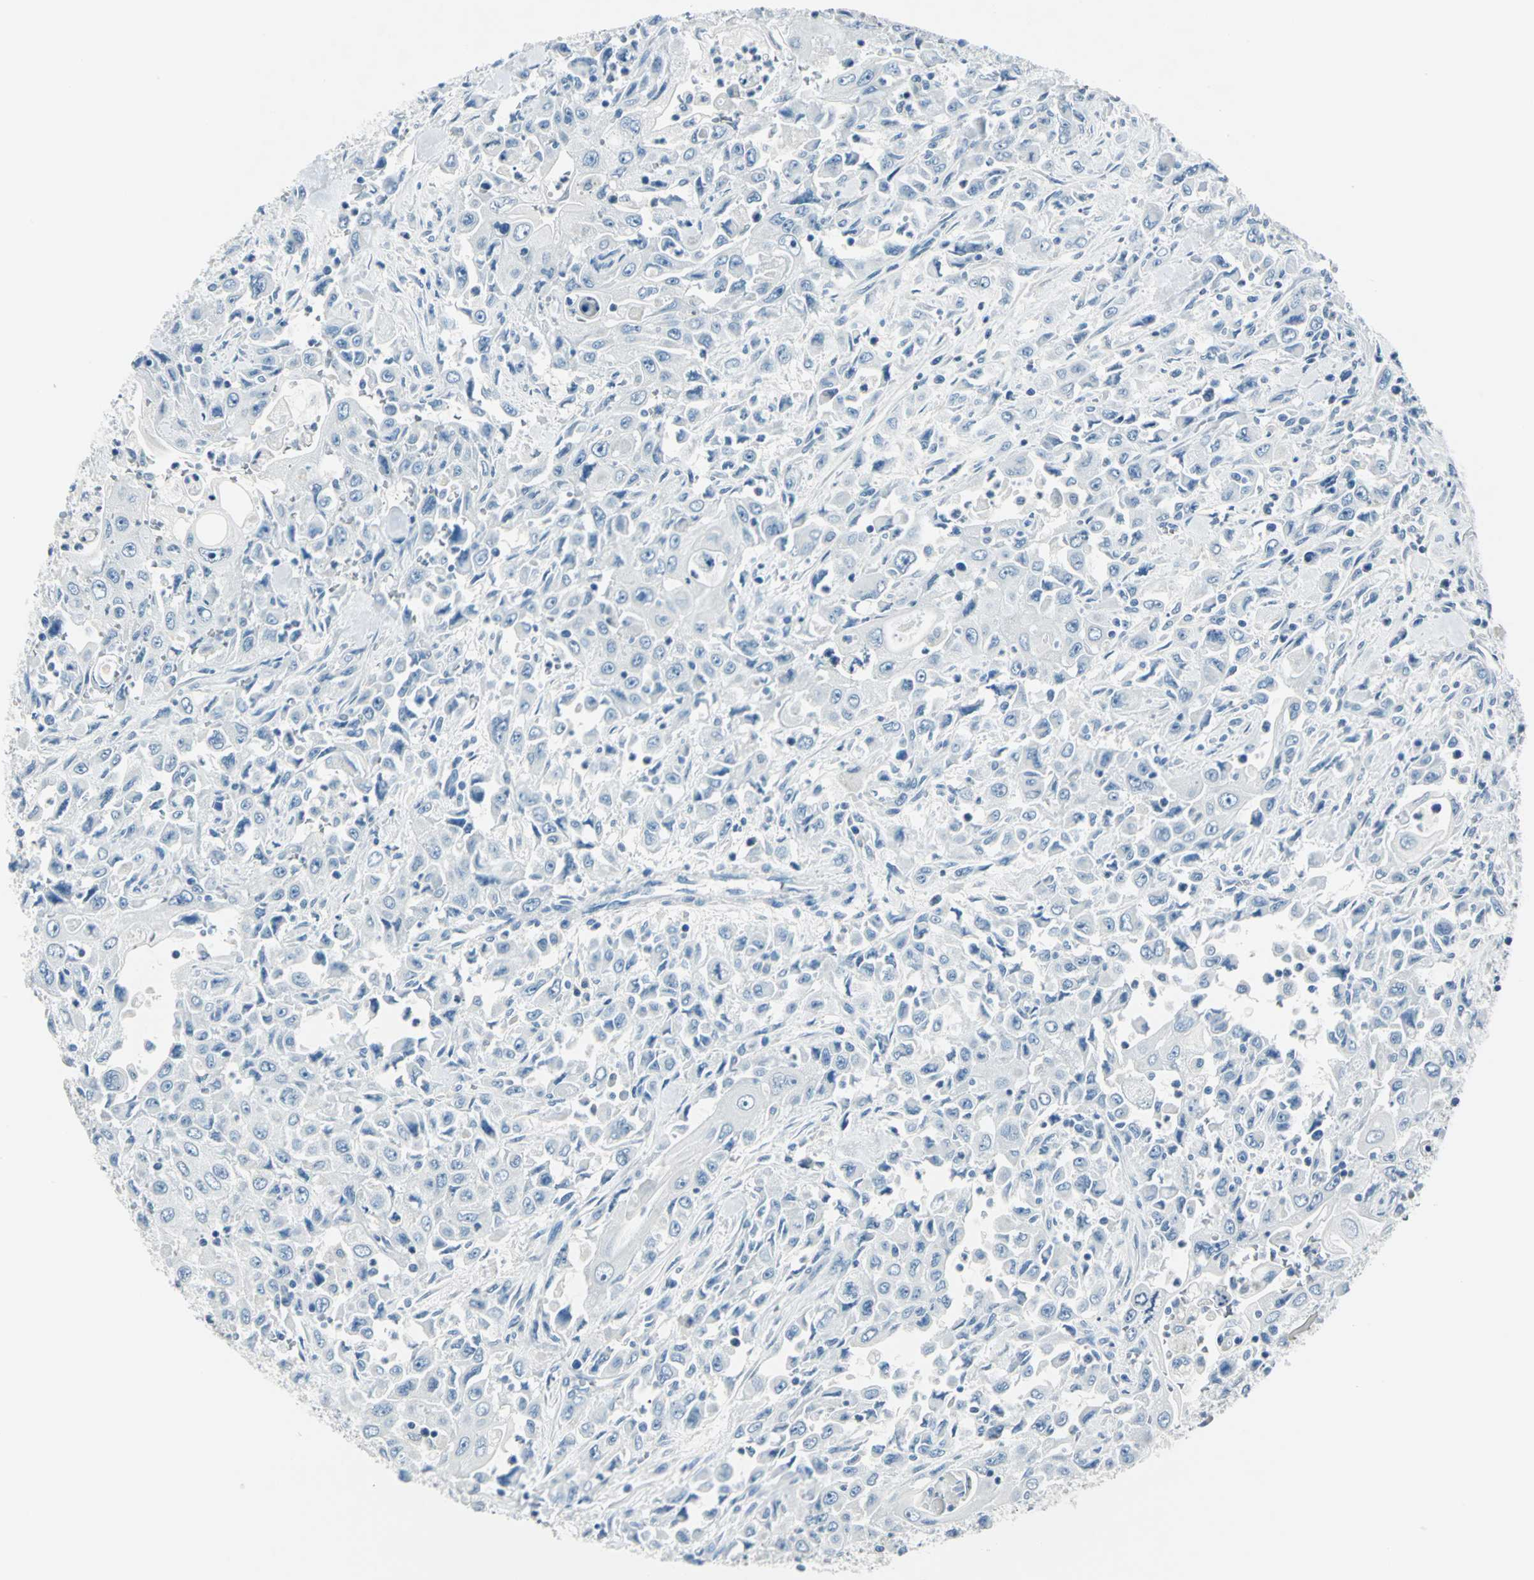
{"staining": {"intensity": "negative", "quantity": "none", "location": "none"}, "tissue": "pancreatic cancer", "cell_type": "Tumor cells", "image_type": "cancer", "snomed": [{"axis": "morphology", "description": "Adenocarcinoma, NOS"}, {"axis": "topography", "description": "Pancreas"}], "caption": "An immunohistochemistry histopathology image of adenocarcinoma (pancreatic) is shown. There is no staining in tumor cells of adenocarcinoma (pancreatic).", "gene": "AKR1A1", "patient": {"sex": "male", "age": 70}}